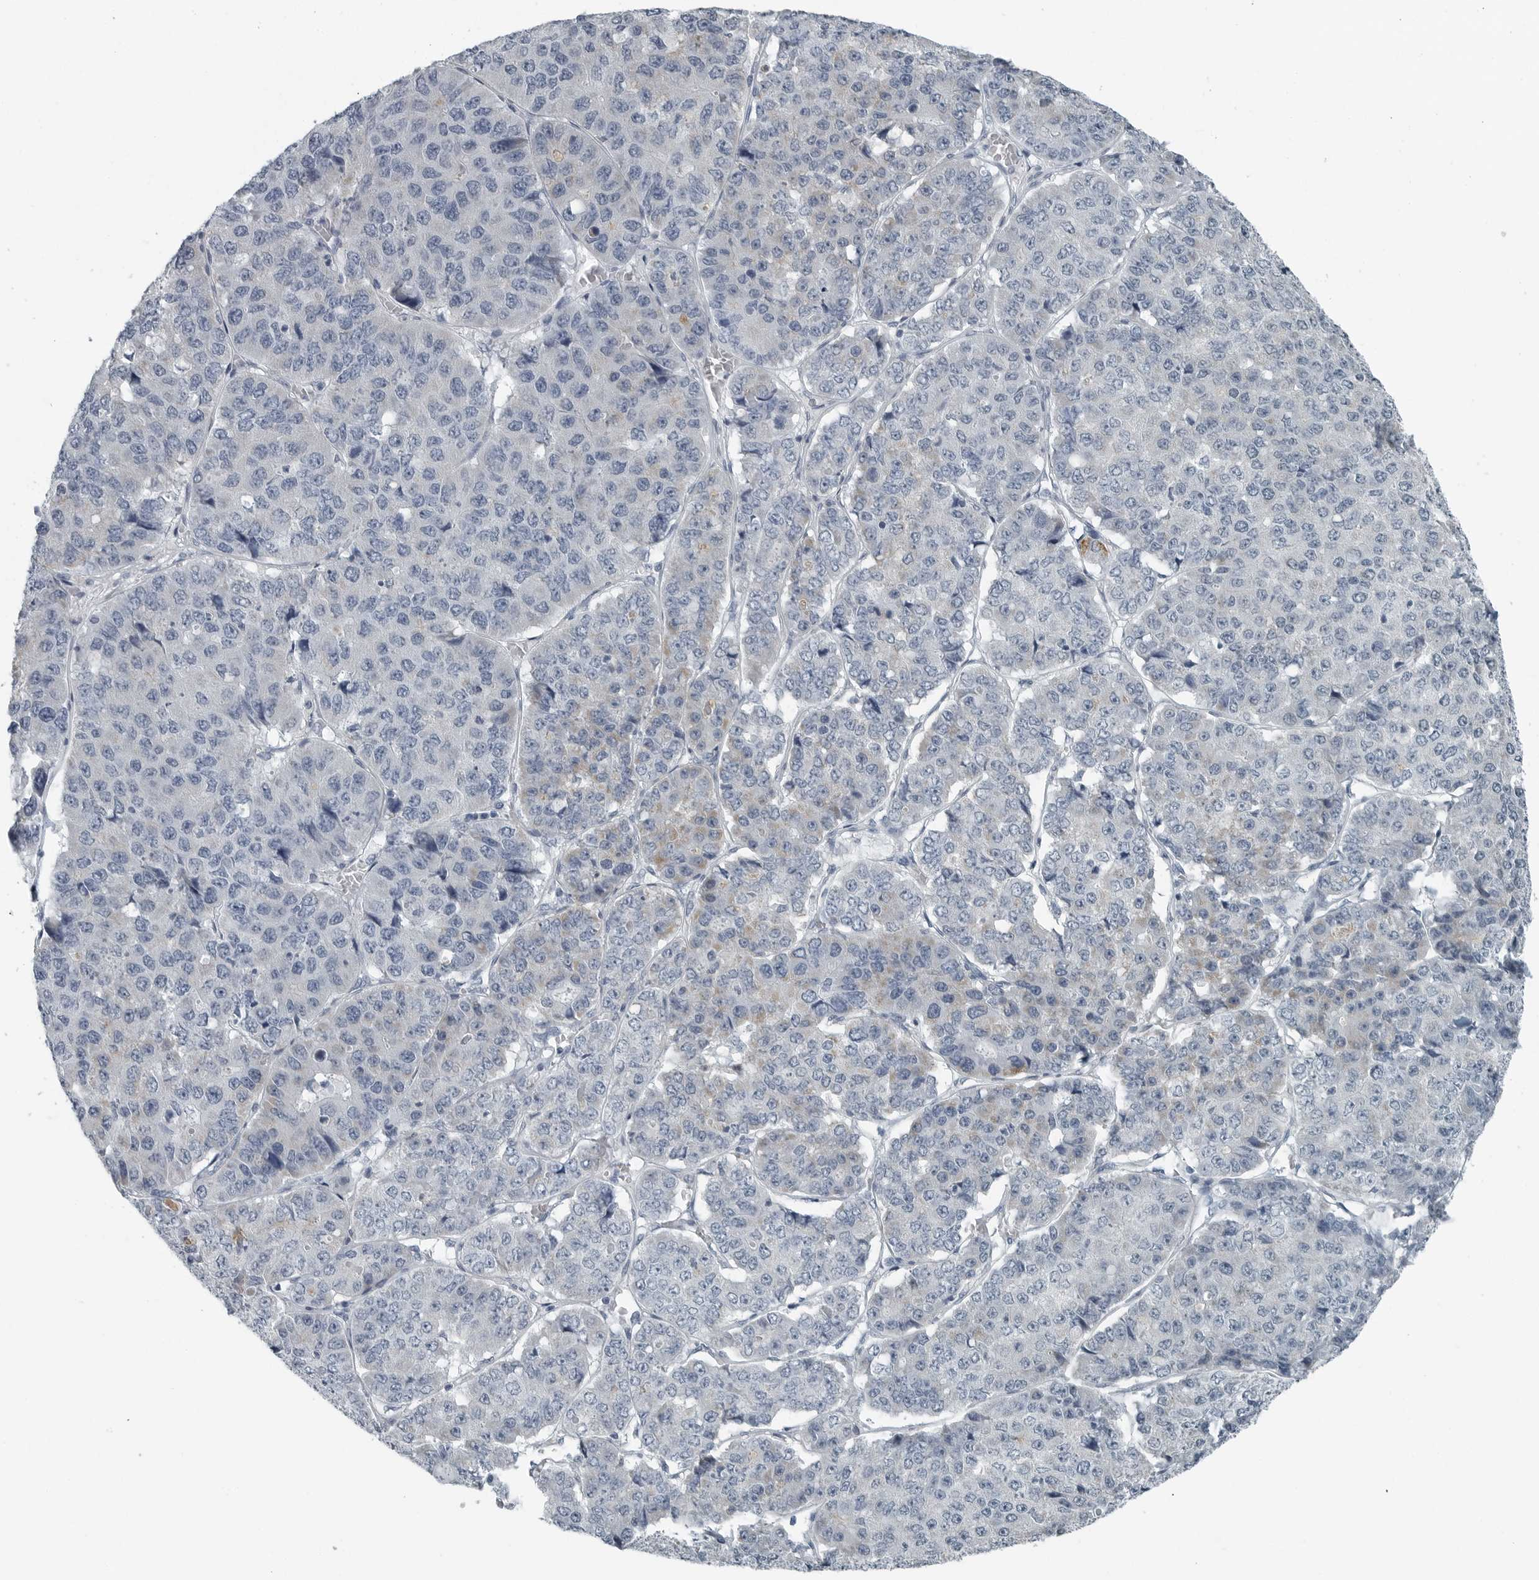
{"staining": {"intensity": "negative", "quantity": "none", "location": "none"}, "tissue": "pancreatic cancer", "cell_type": "Tumor cells", "image_type": "cancer", "snomed": [{"axis": "morphology", "description": "Adenocarcinoma, NOS"}, {"axis": "topography", "description": "Pancreas"}], "caption": "Image shows no significant protein positivity in tumor cells of pancreatic cancer (adenocarcinoma). The staining was performed using DAB to visualize the protein expression in brown, while the nuclei were stained in blue with hematoxylin (Magnification: 20x).", "gene": "ZPBP2", "patient": {"sex": "male", "age": 50}}